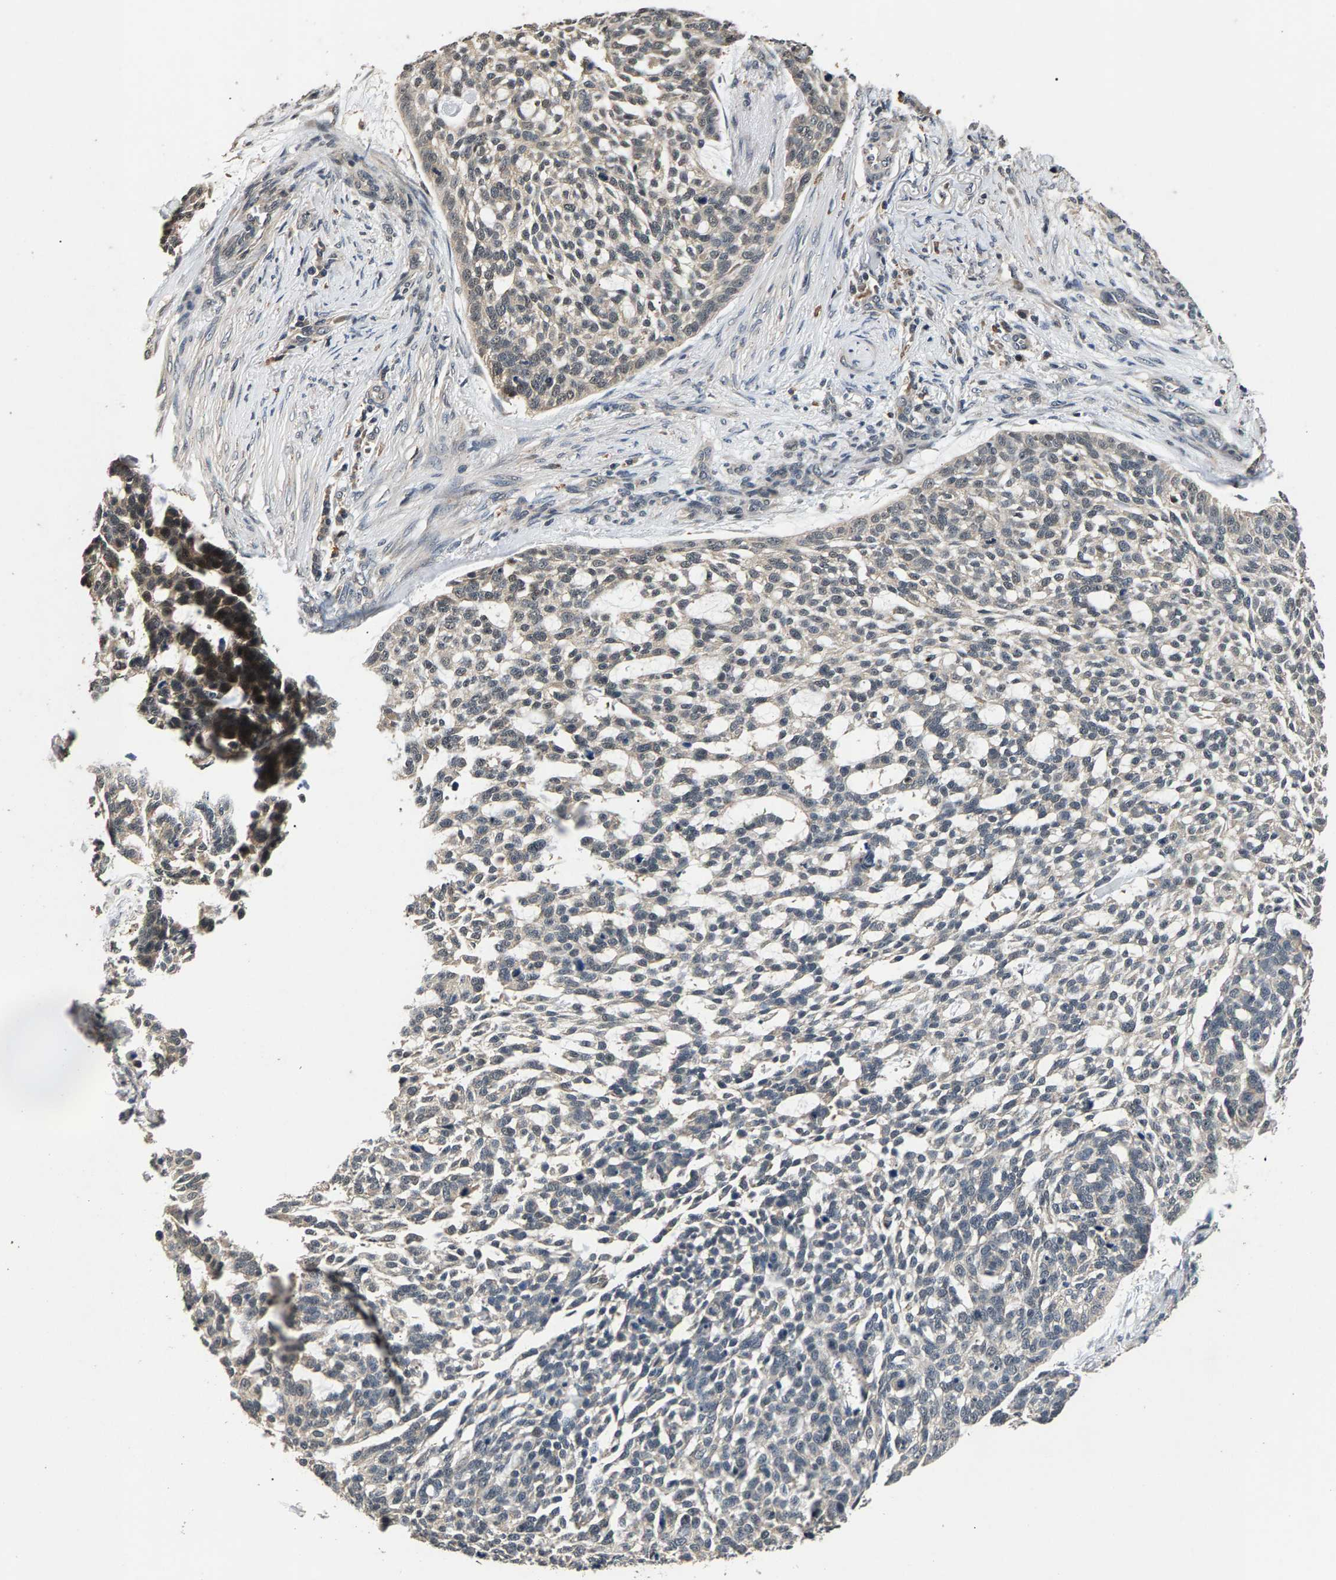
{"staining": {"intensity": "weak", "quantity": "<25%", "location": "cytoplasmic/membranous,nuclear"}, "tissue": "skin cancer", "cell_type": "Tumor cells", "image_type": "cancer", "snomed": [{"axis": "morphology", "description": "Basal cell carcinoma"}, {"axis": "topography", "description": "Skin"}], "caption": "An IHC photomicrograph of basal cell carcinoma (skin) is shown. There is no staining in tumor cells of basal cell carcinoma (skin). (Brightfield microscopy of DAB (3,3'-diaminobenzidine) immunohistochemistry (IHC) at high magnification).", "gene": "RBM33", "patient": {"sex": "female", "age": 64}}